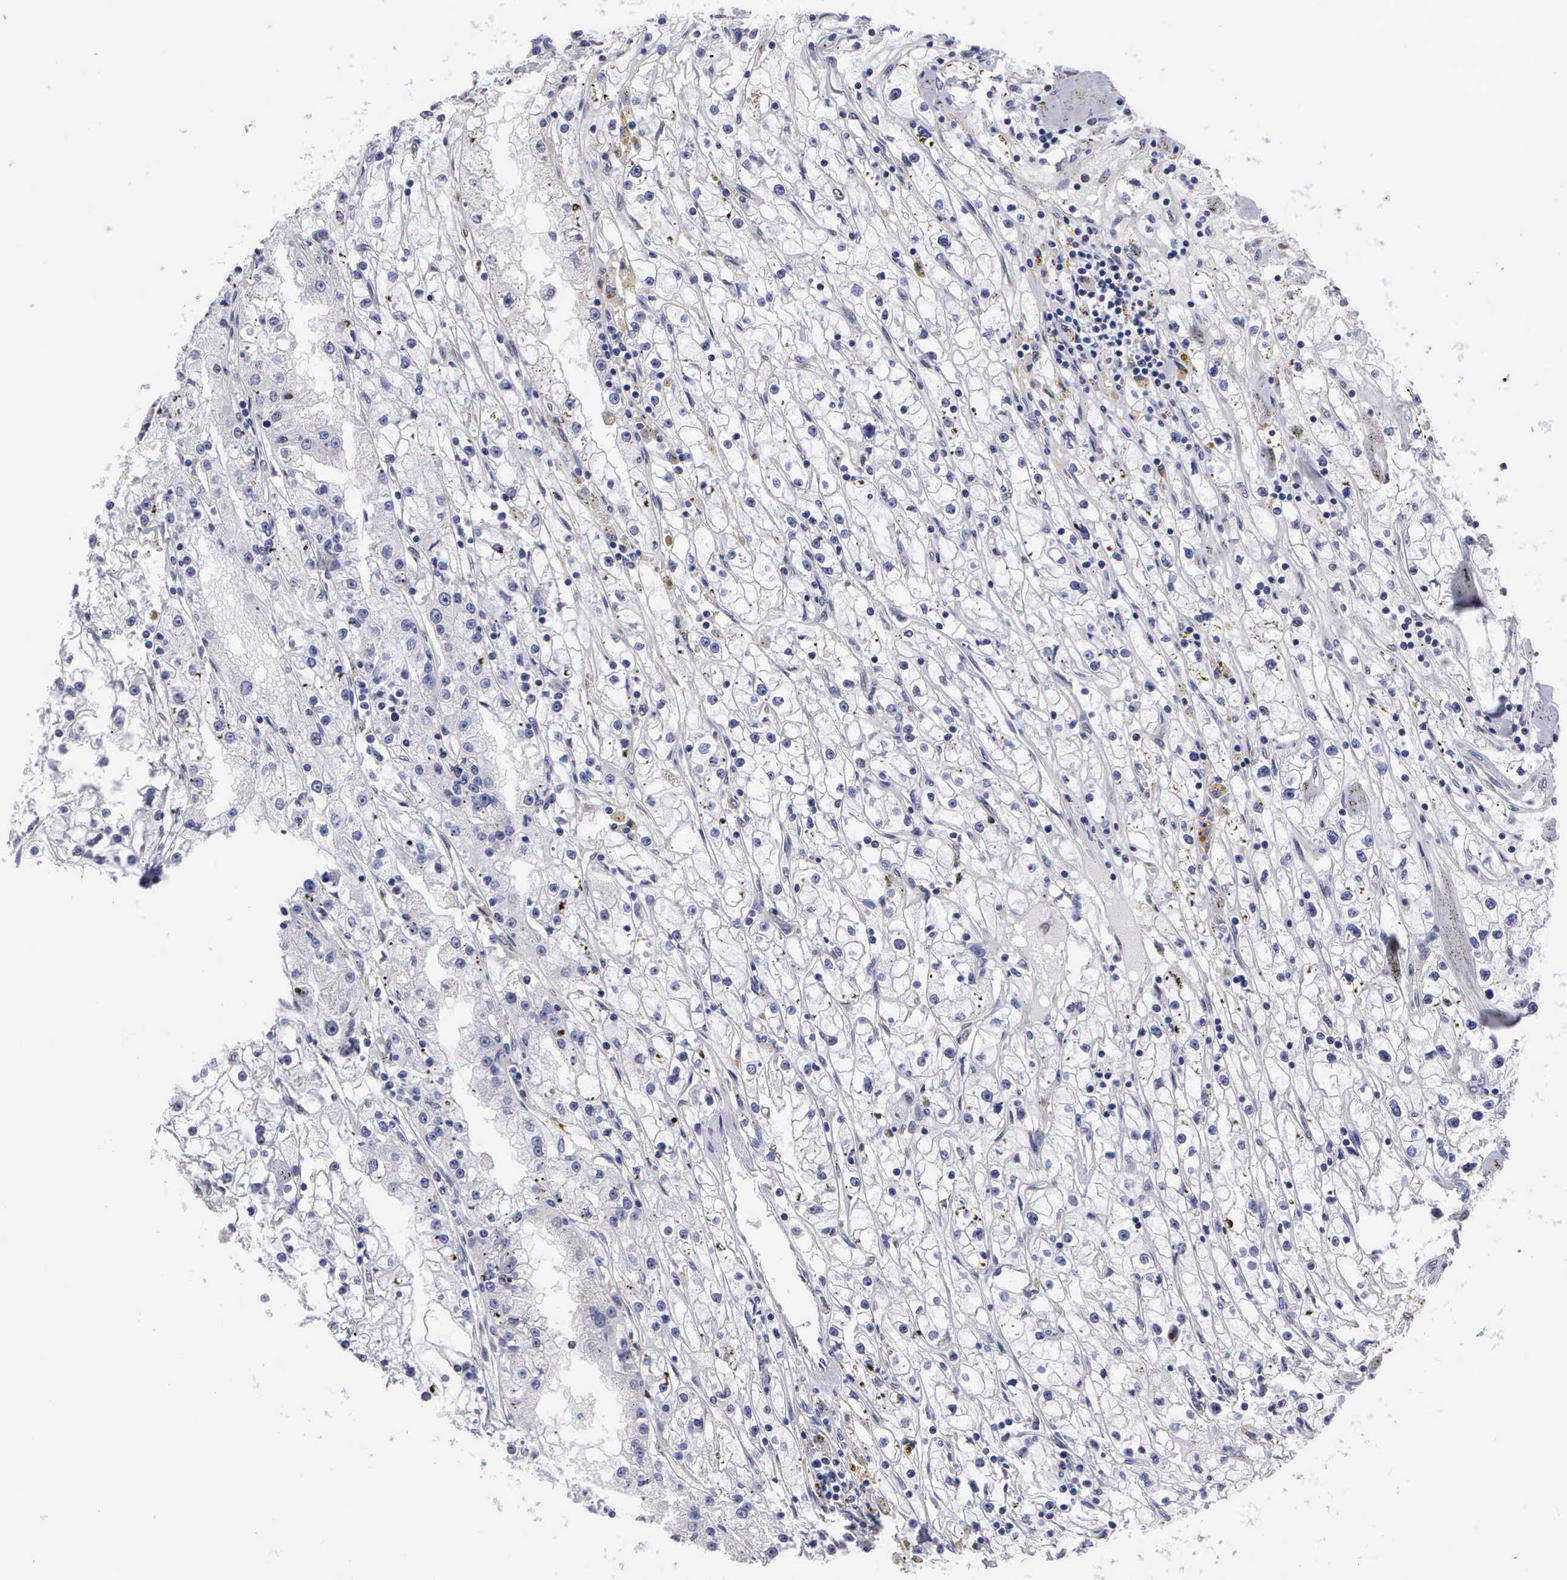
{"staining": {"intensity": "negative", "quantity": "none", "location": "none"}, "tissue": "renal cancer", "cell_type": "Tumor cells", "image_type": "cancer", "snomed": [{"axis": "morphology", "description": "Adenocarcinoma, NOS"}, {"axis": "topography", "description": "Kidney"}], "caption": "Image shows no protein staining in tumor cells of renal adenocarcinoma tissue.", "gene": "MAST4", "patient": {"sex": "male", "age": 56}}